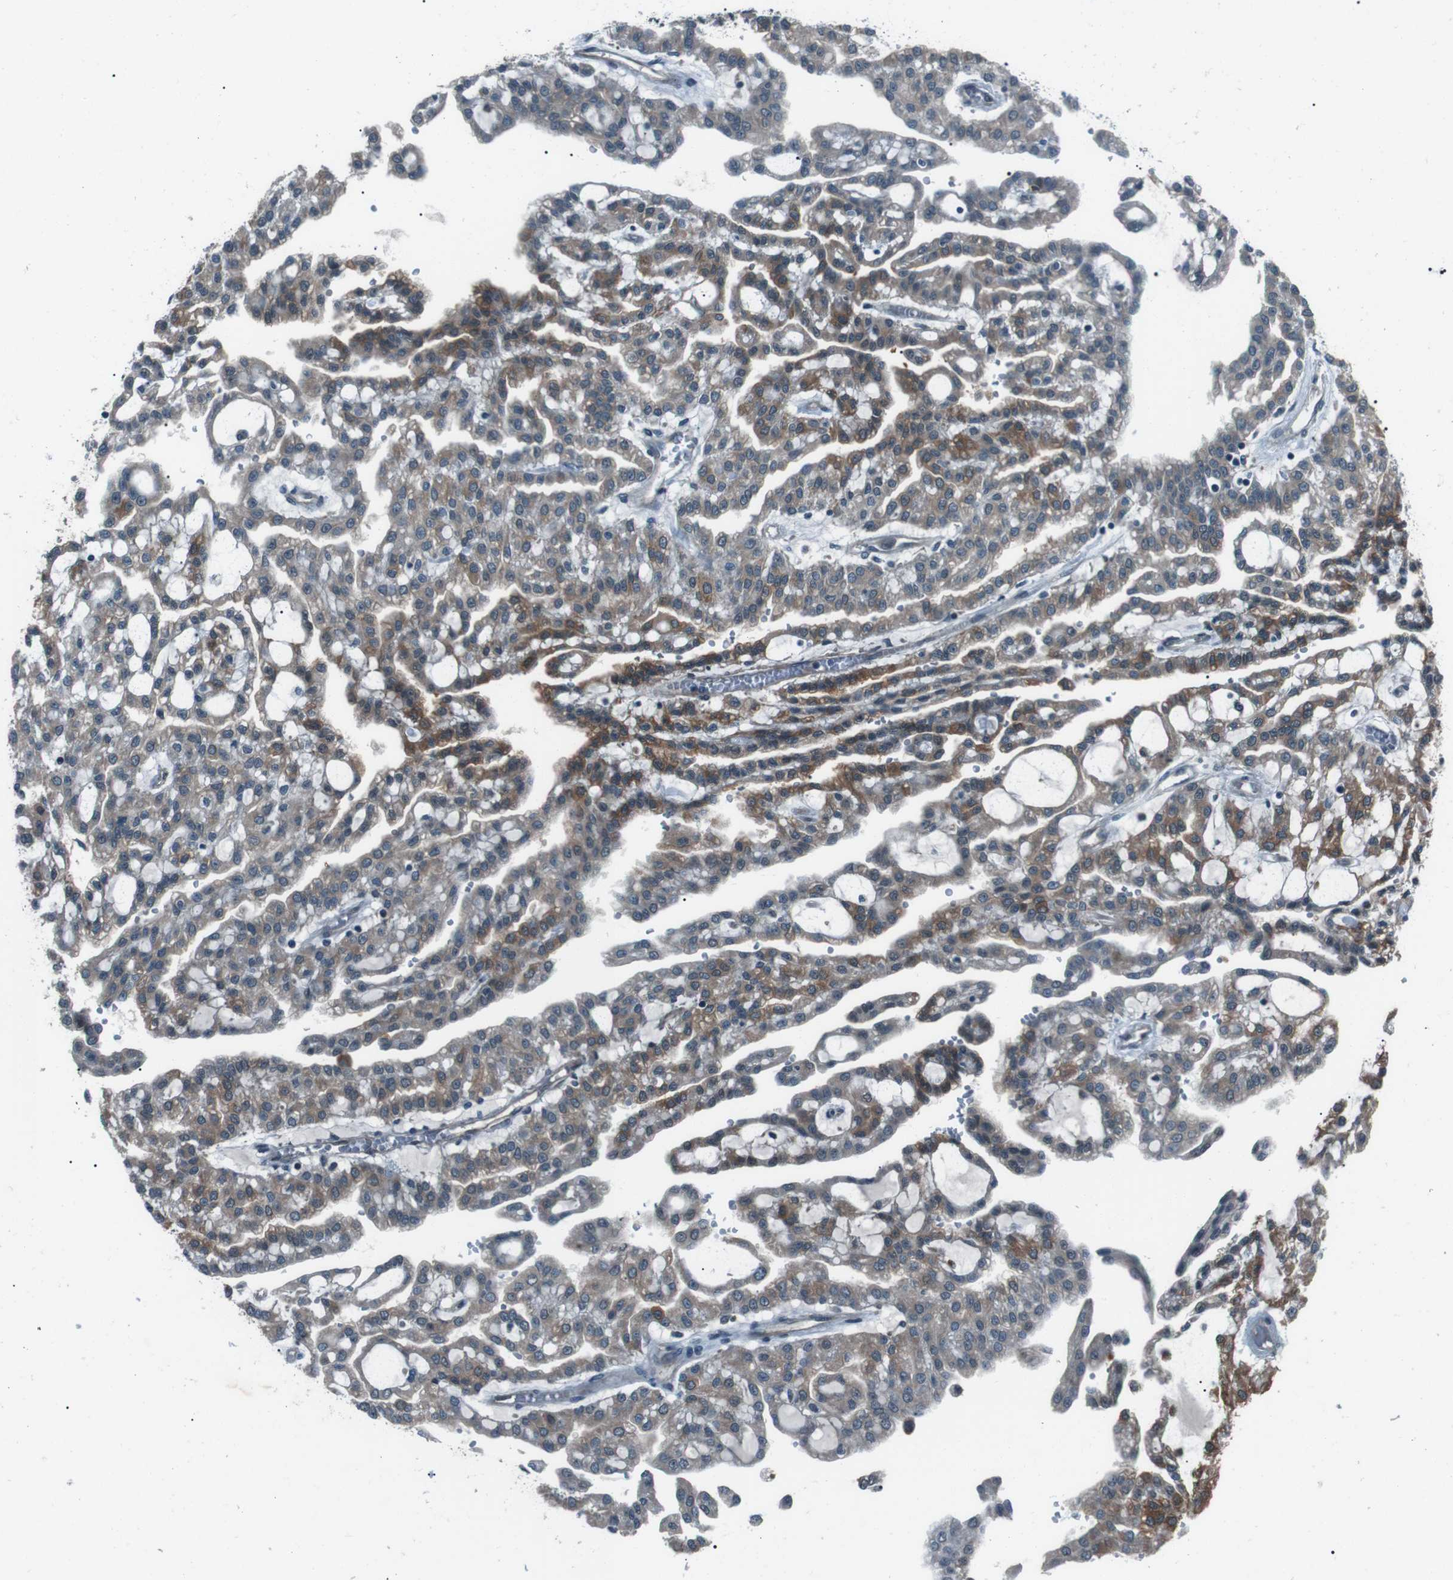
{"staining": {"intensity": "moderate", "quantity": "25%-75%", "location": "cytoplasmic/membranous"}, "tissue": "renal cancer", "cell_type": "Tumor cells", "image_type": "cancer", "snomed": [{"axis": "morphology", "description": "Adenocarcinoma, NOS"}, {"axis": "topography", "description": "Kidney"}], "caption": "DAB immunohistochemical staining of renal adenocarcinoma shows moderate cytoplasmic/membranous protein expression in about 25%-75% of tumor cells. (IHC, brightfield microscopy, high magnification).", "gene": "LRIG2", "patient": {"sex": "male", "age": 63}}